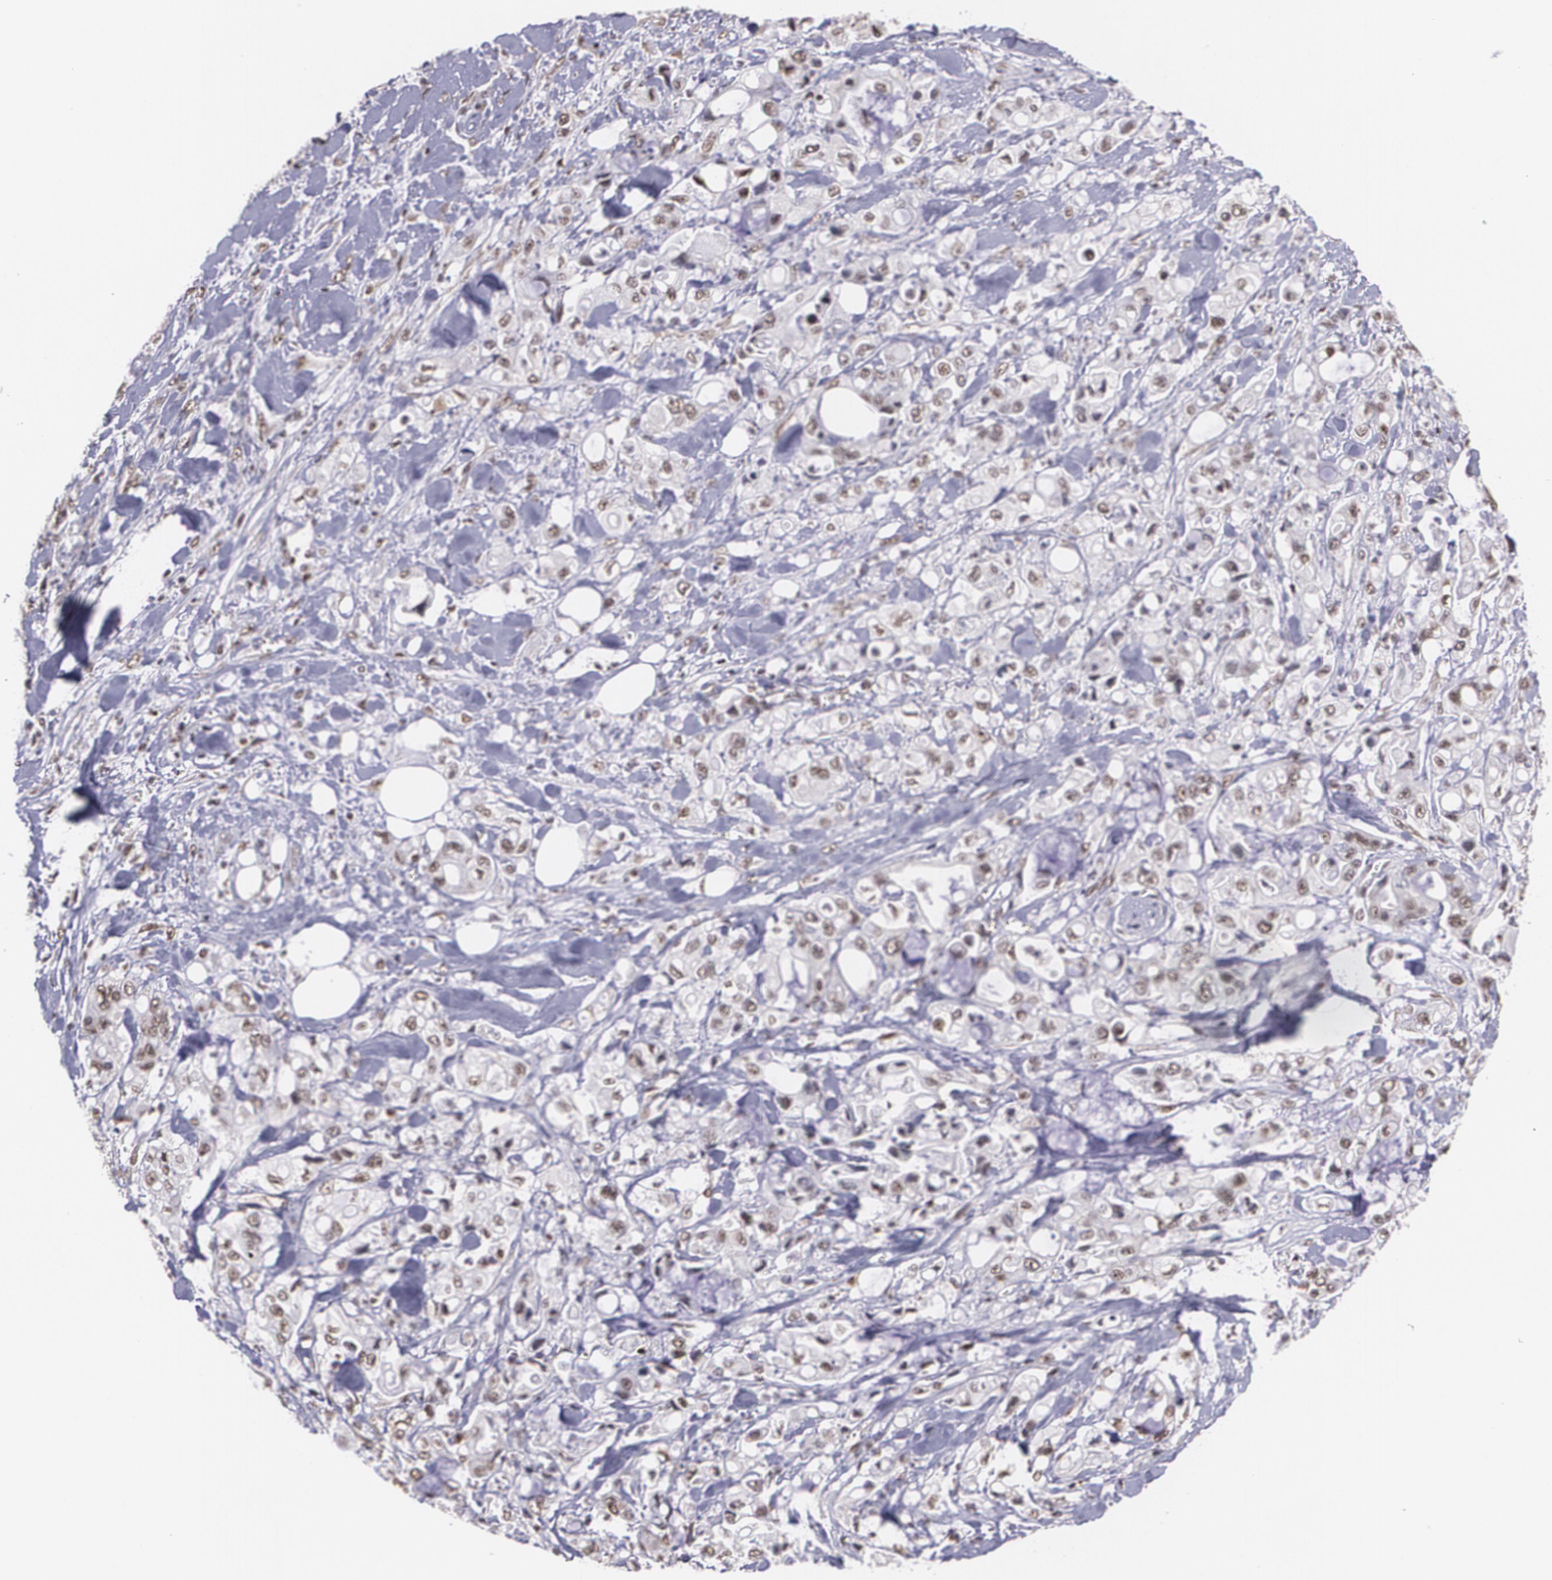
{"staining": {"intensity": "weak", "quantity": ">75%", "location": "nuclear"}, "tissue": "pancreatic cancer", "cell_type": "Tumor cells", "image_type": "cancer", "snomed": [{"axis": "morphology", "description": "Adenocarcinoma, NOS"}, {"axis": "topography", "description": "Pancreas"}], "caption": "Pancreatic adenocarcinoma stained with a brown dye exhibits weak nuclear positive staining in approximately >75% of tumor cells.", "gene": "C6orf15", "patient": {"sex": "male", "age": 70}}